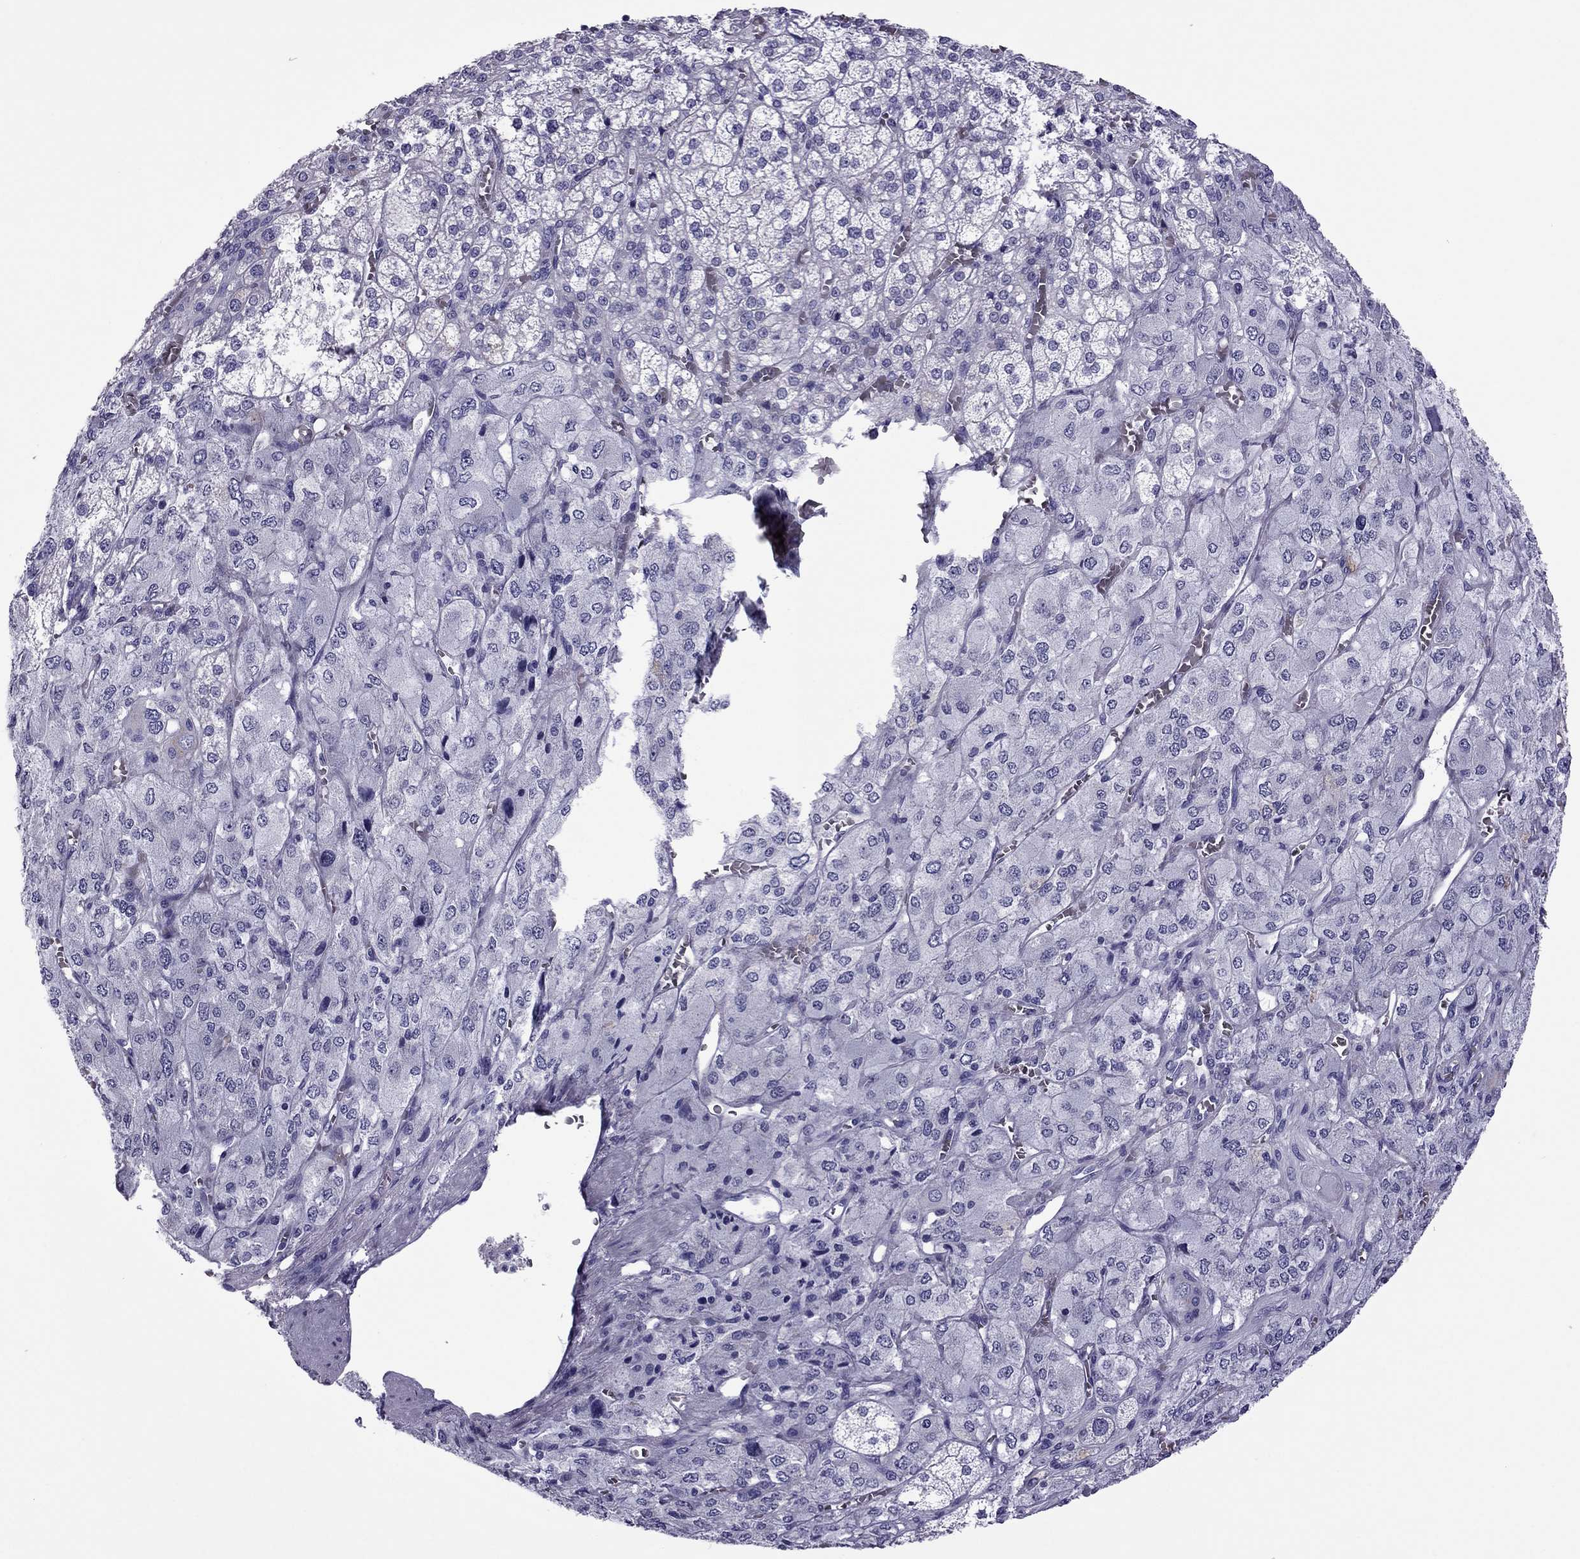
{"staining": {"intensity": "negative", "quantity": "none", "location": "none"}, "tissue": "adrenal gland", "cell_type": "Glandular cells", "image_type": "normal", "snomed": [{"axis": "morphology", "description": "Normal tissue, NOS"}, {"axis": "topography", "description": "Adrenal gland"}], "caption": "Immunohistochemistry histopathology image of benign adrenal gland stained for a protein (brown), which demonstrates no expression in glandular cells. The staining is performed using DAB brown chromogen with nuclei counter-stained in using hematoxylin.", "gene": "MYL11", "patient": {"sex": "female", "age": 60}}